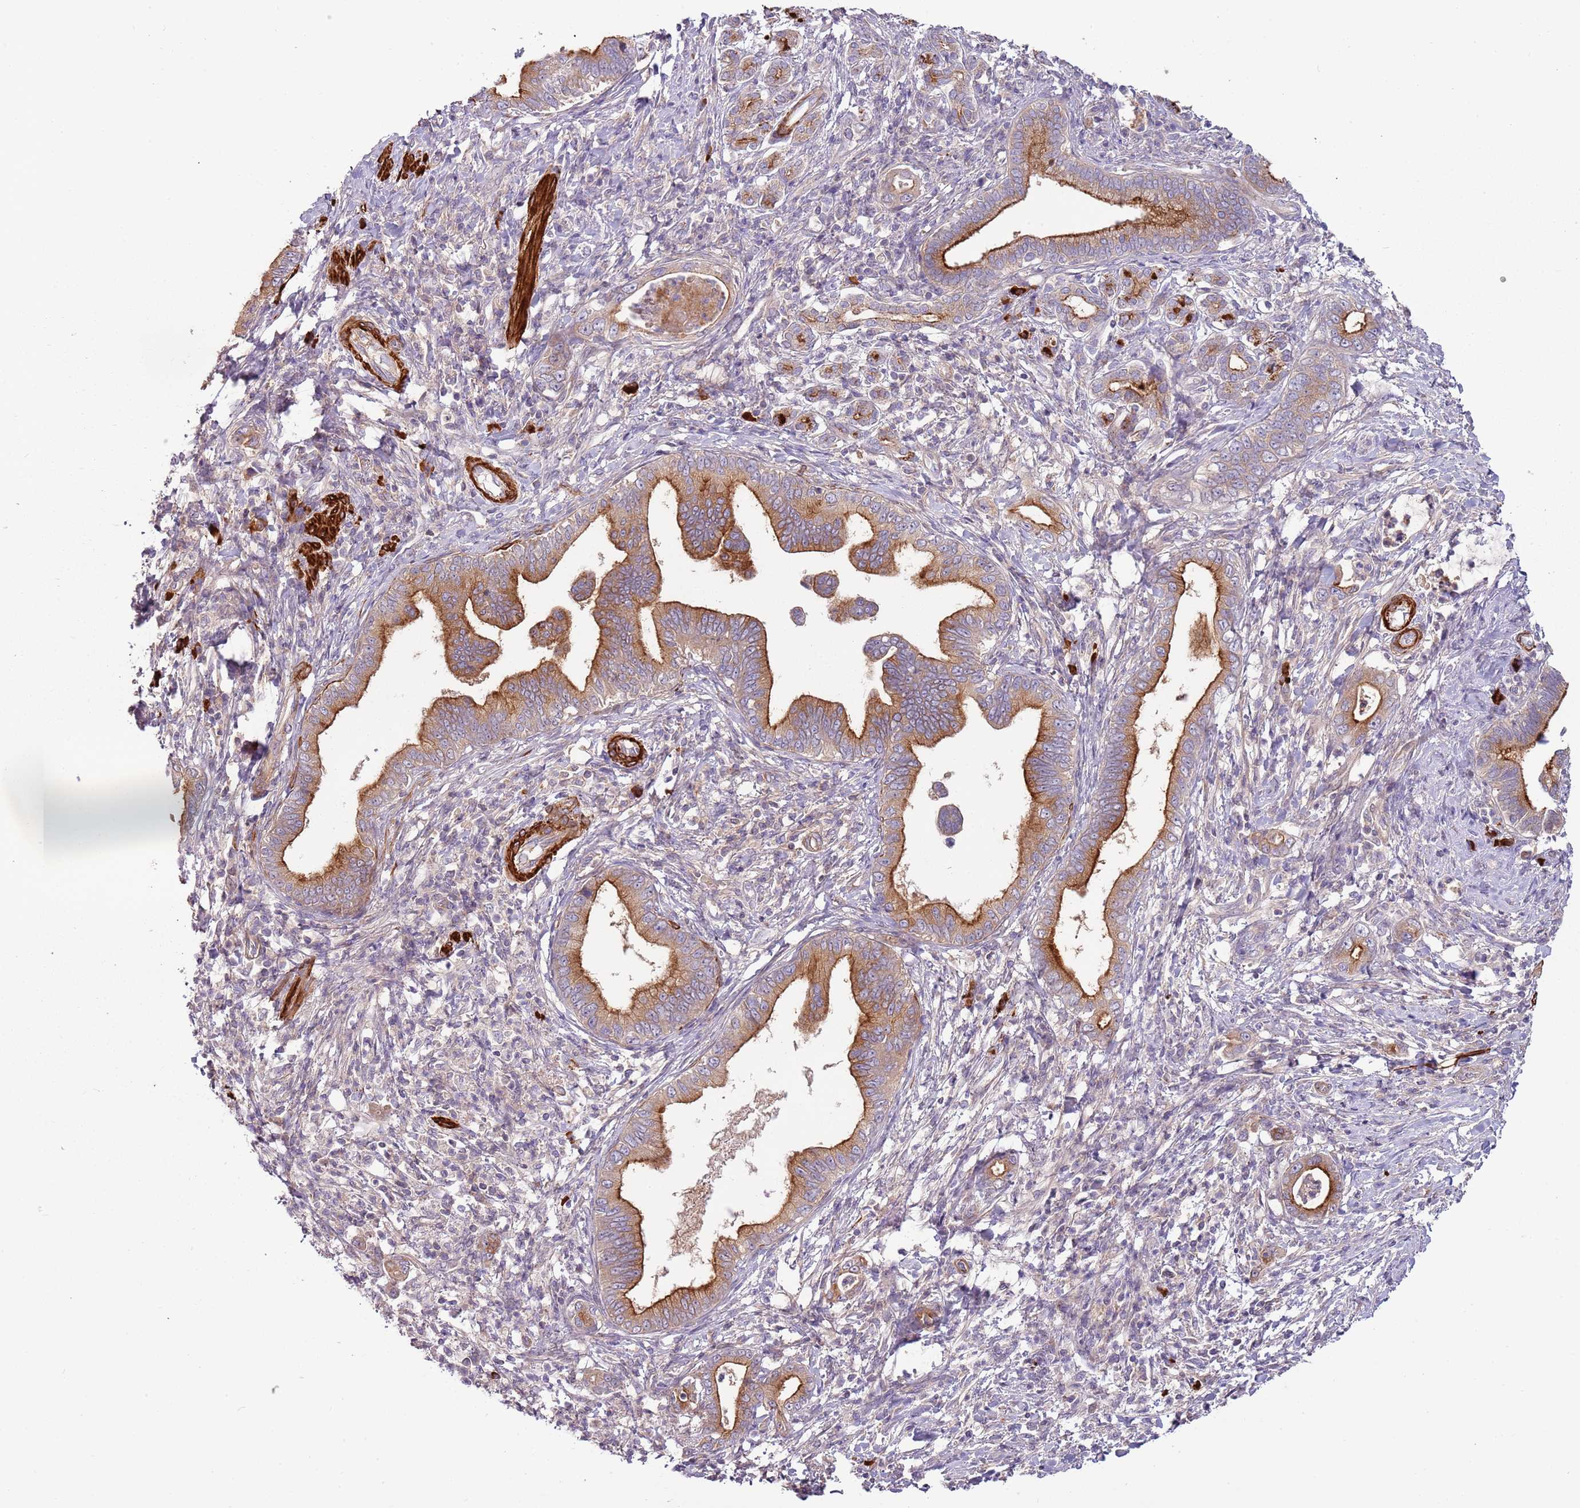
{"staining": {"intensity": "strong", "quantity": "25%-75%", "location": "cytoplasmic/membranous"}, "tissue": "pancreatic cancer", "cell_type": "Tumor cells", "image_type": "cancer", "snomed": [{"axis": "morphology", "description": "Normal tissue, NOS"}, {"axis": "morphology", "description": "Adenocarcinoma, NOS"}, {"axis": "topography", "description": "Pancreas"}], "caption": "Immunohistochemical staining of human pancreatic cancer (adenocarcinoma) displays high levels of strong cytoplasmic/membranous protein expression in approximately 25%-75% of tumor cells. Ihc stains the protein of interest in brown and the nuclei are stained blue.", "gene": "RNF128", "patient": {"sex": "female", "age": 55}}